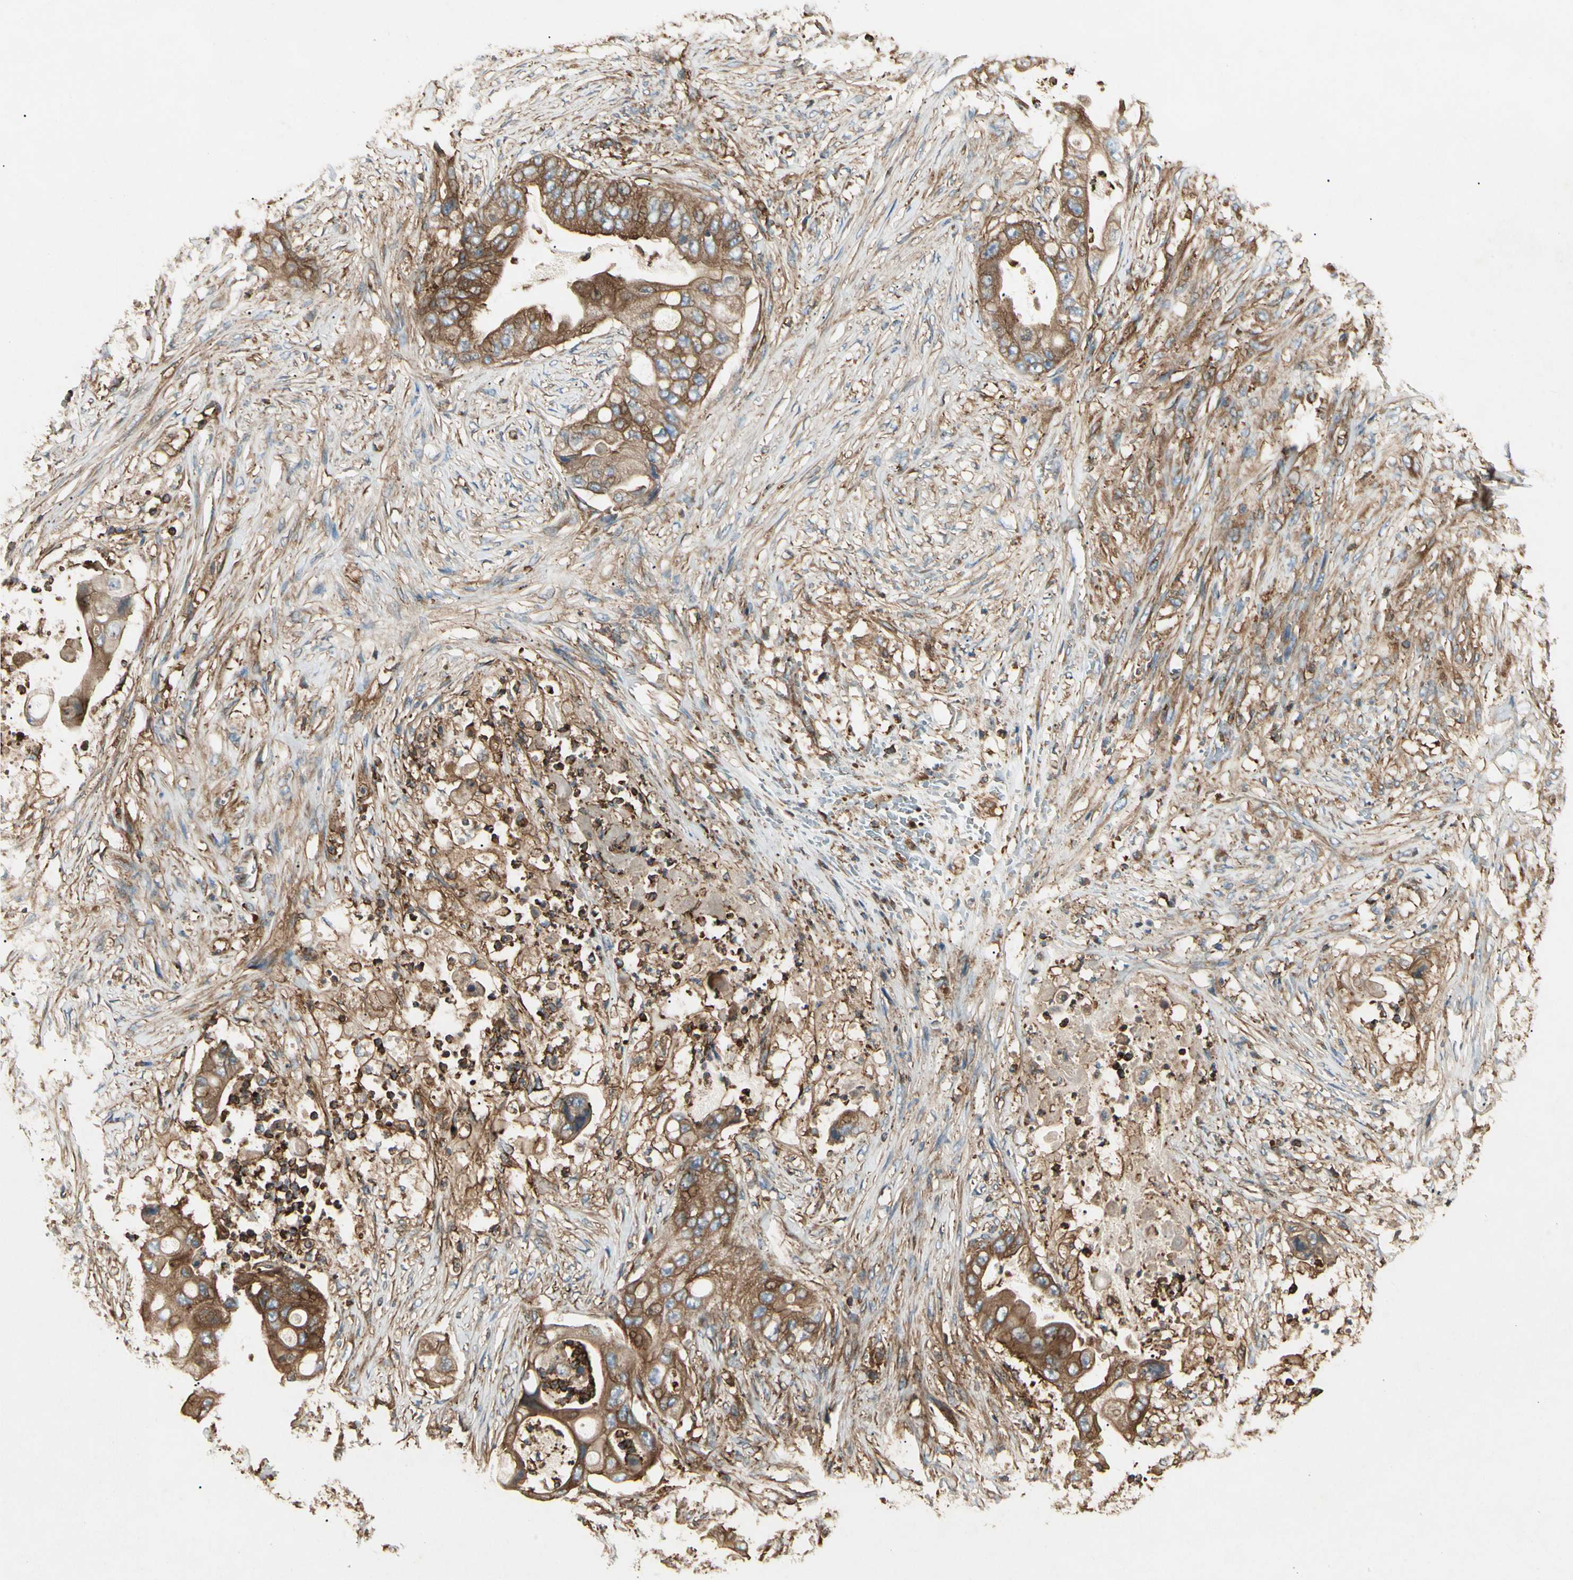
{"staining": {"intensity": "strong", "quantity": ">75%", "location": "cytoplasmic/membranous"}, "tissue": "stomach cancer", "cell_type": "Tumor cells", "image_type": "cancer", "snomed": [{"axis": "morphology", "description": "Adenocarcinoma, NOS"}, {"axis": "topography", "description": "Stomach"}], "caption": "Immunohistochemical staining of stomach cancer (adenocarcinoma) exhibits high levels of strong cytoplasmic/membranous staining in approximately >75% of tumor cells.", "gene": "ARPC2", "patient": {"sex": "female", "age": 73}}